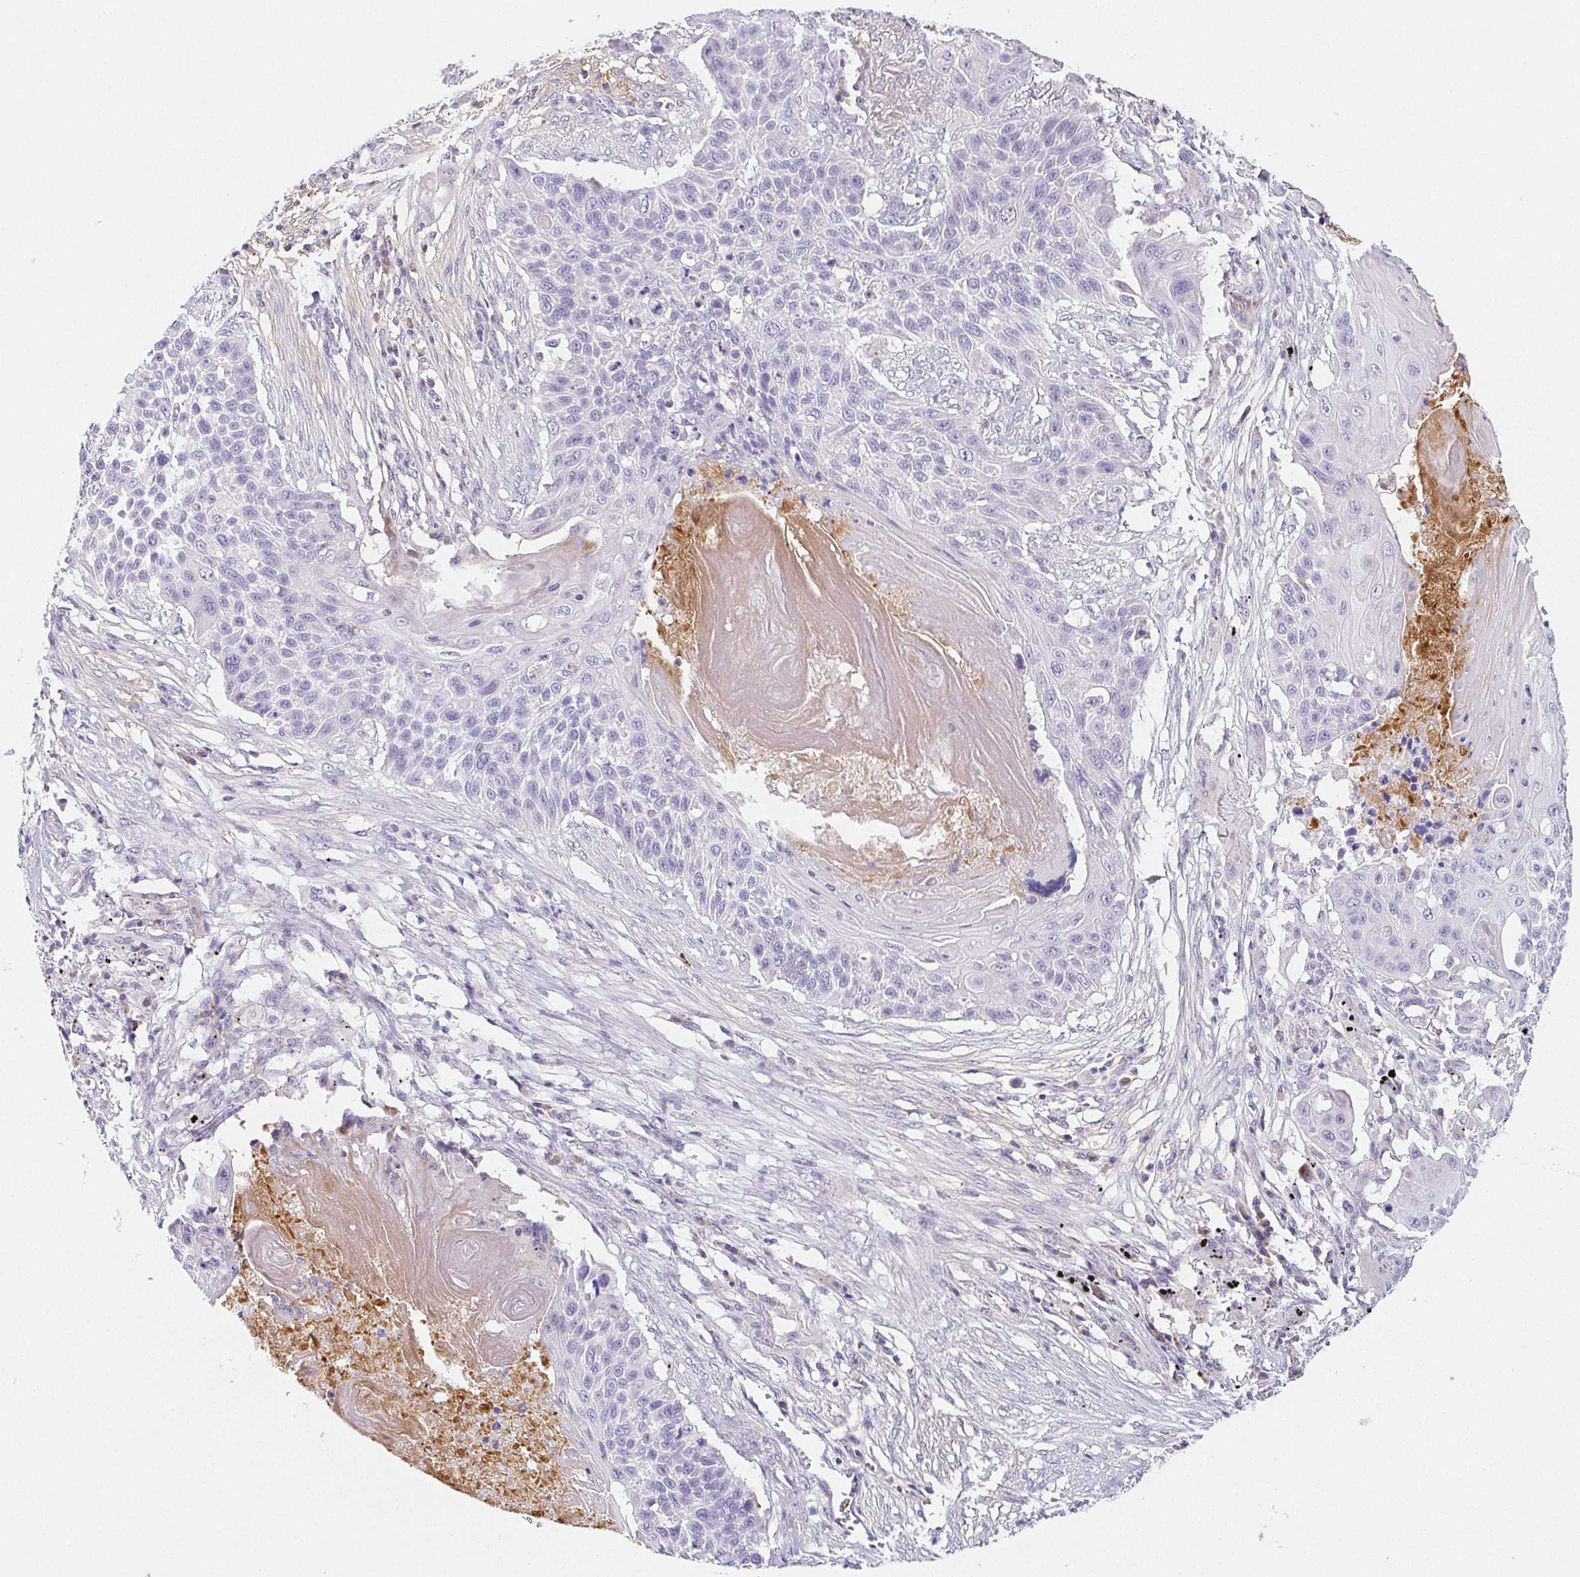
{"staining": {"intensity": "negative", "quantity": "none", "location": "none"}, "tissue": "lung cancer", "cell_type": "Tumor cells", "image_type": "cancer", "snomed": [{"axis": "morphology", "description": "Squamous cell carcinoma, NOS"}, {"axis": "topography", "description": "Lung"}], "caption": "Tumor cells are negative for protein expression in human lung cancer.", "gene": "ITIH2", "patient": {"sex": "male", "age": 78}}